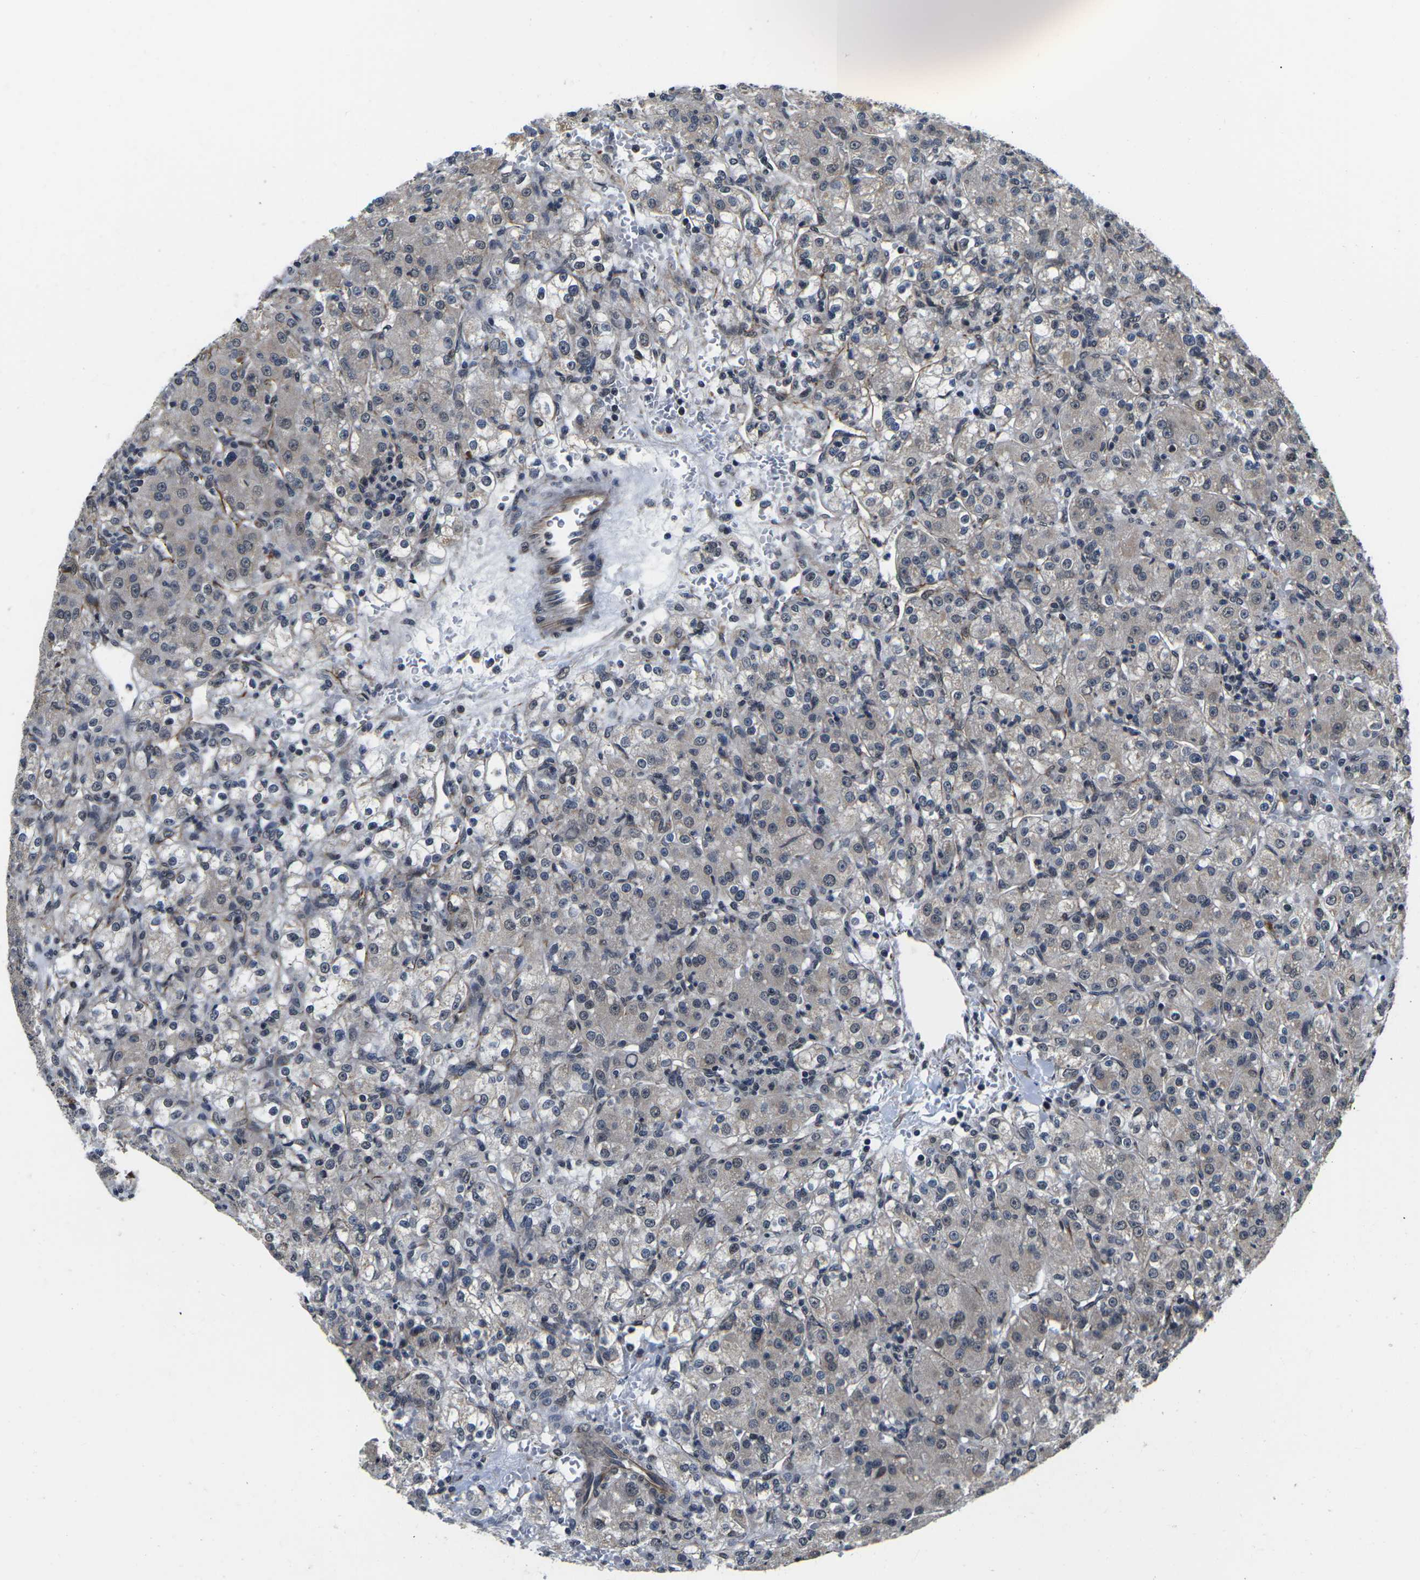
{"staining": {"intensity": "weak", "quantity": "25%-75%", "location": "cytoplasmic/membranous,nuclear"}, "tissue": "renal cancer", "cell_type": "Tumor cells", "image_type": "cancer", "snomed": [{"axis": "morphology", "description": "Normal tissue, NOS"}, {"axis": "morphology", "description": "Adenocarcinoma, NOS"}, {"axis": "topography", "description": "Kidney"}], "caption": "Immunohistochemical staining of human adenocarcinoma (renal) shows low levels of weak cytoplasmic/membranous and nuclear protein positivity in approximately 25%-75% of tumor cells.", "gene": "CCNE1", "patient": {"sex": "male", "age": 61}}